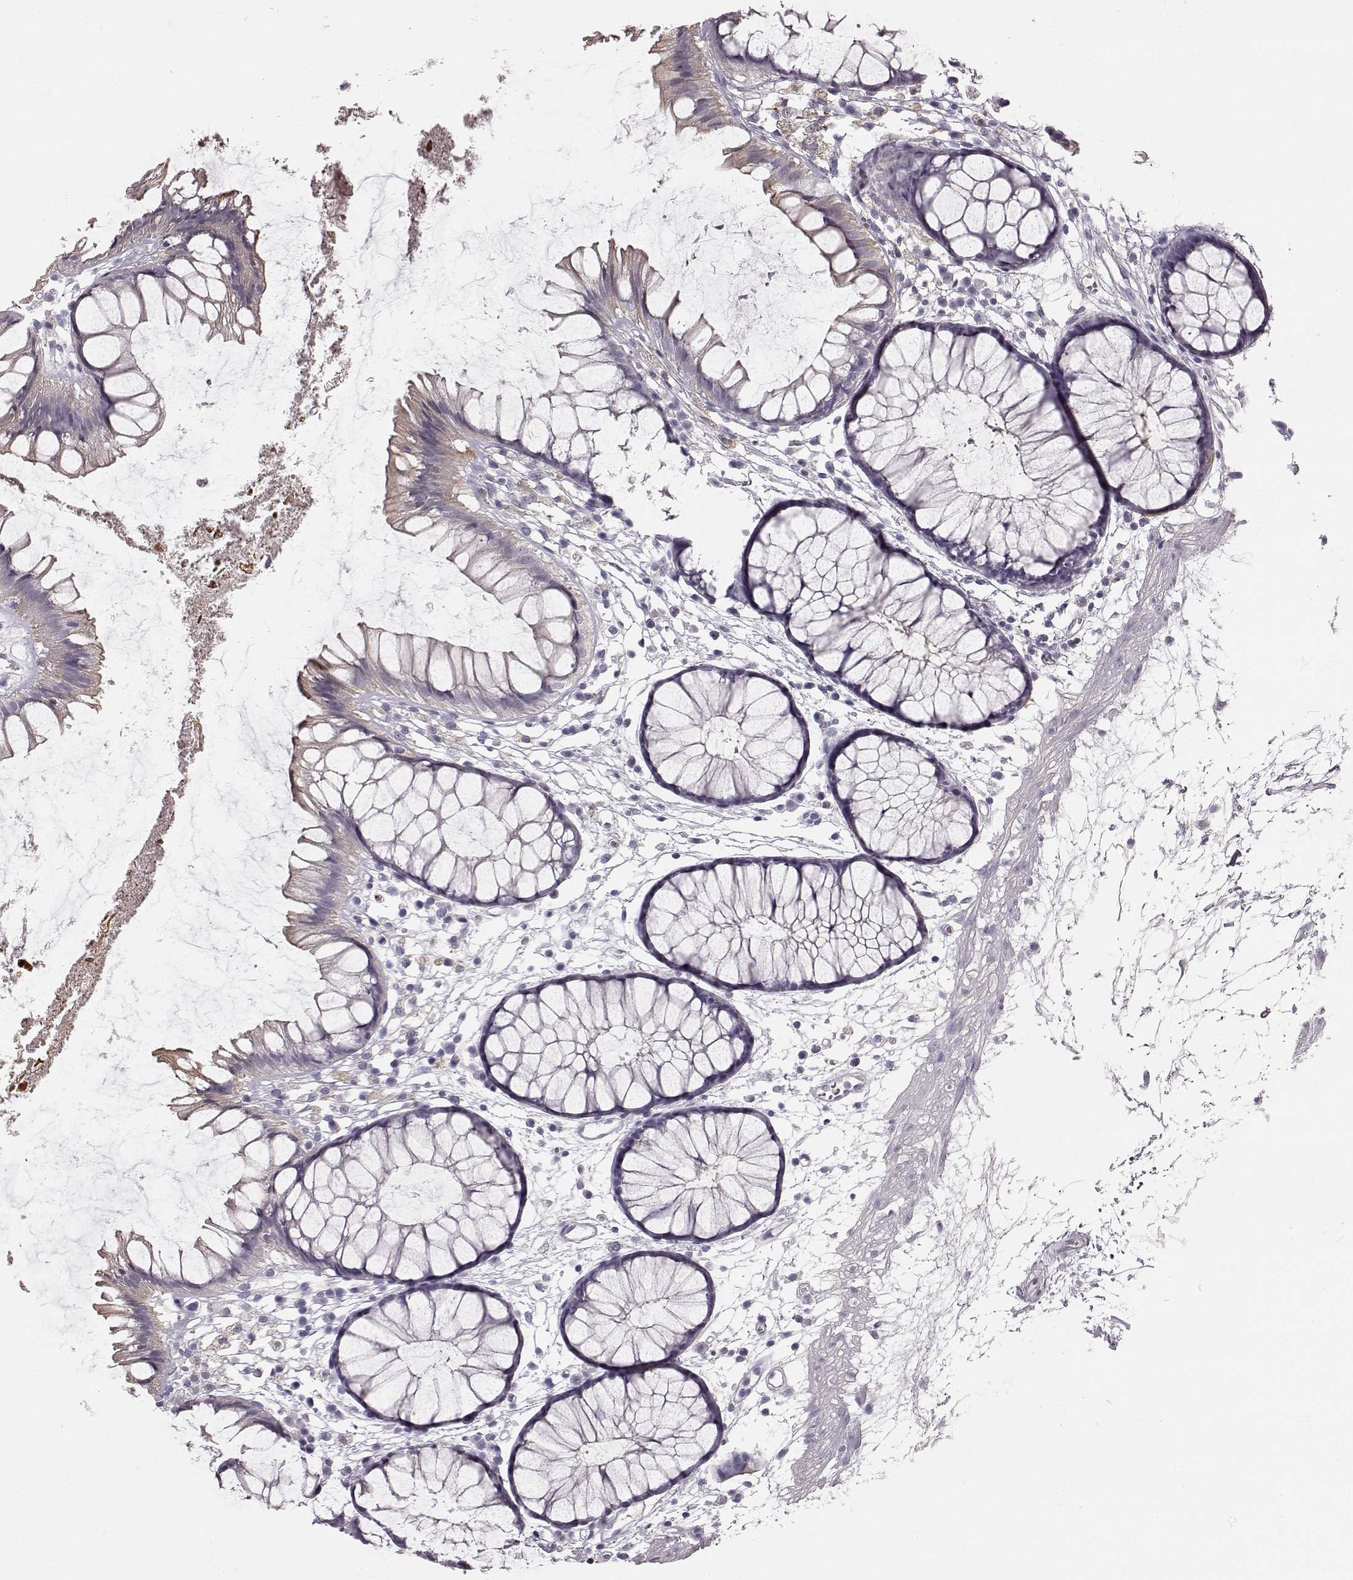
{"staining": {"intensity": "negative", "quantity": "none", "location": "none"}, "tissue": "colon", "cell_type": "Endothelial cells", "image_type": "normal", "snomed": [{"axis": "morphology", "description": "Normal tissue, NOS"}, {"axis": "morphology", "description": "Adenocarcinoma, NOS"}, {"axis": "topography", "description": "Colon"}], "caption": "Endothelial cells show no significant staining in normal colon. The staining is performed using DAB brown chromogen with nuclei counter-stained in using hematoxylin.", "gene": "KRT81", "patient": {"sex": "male", "age": 65}}